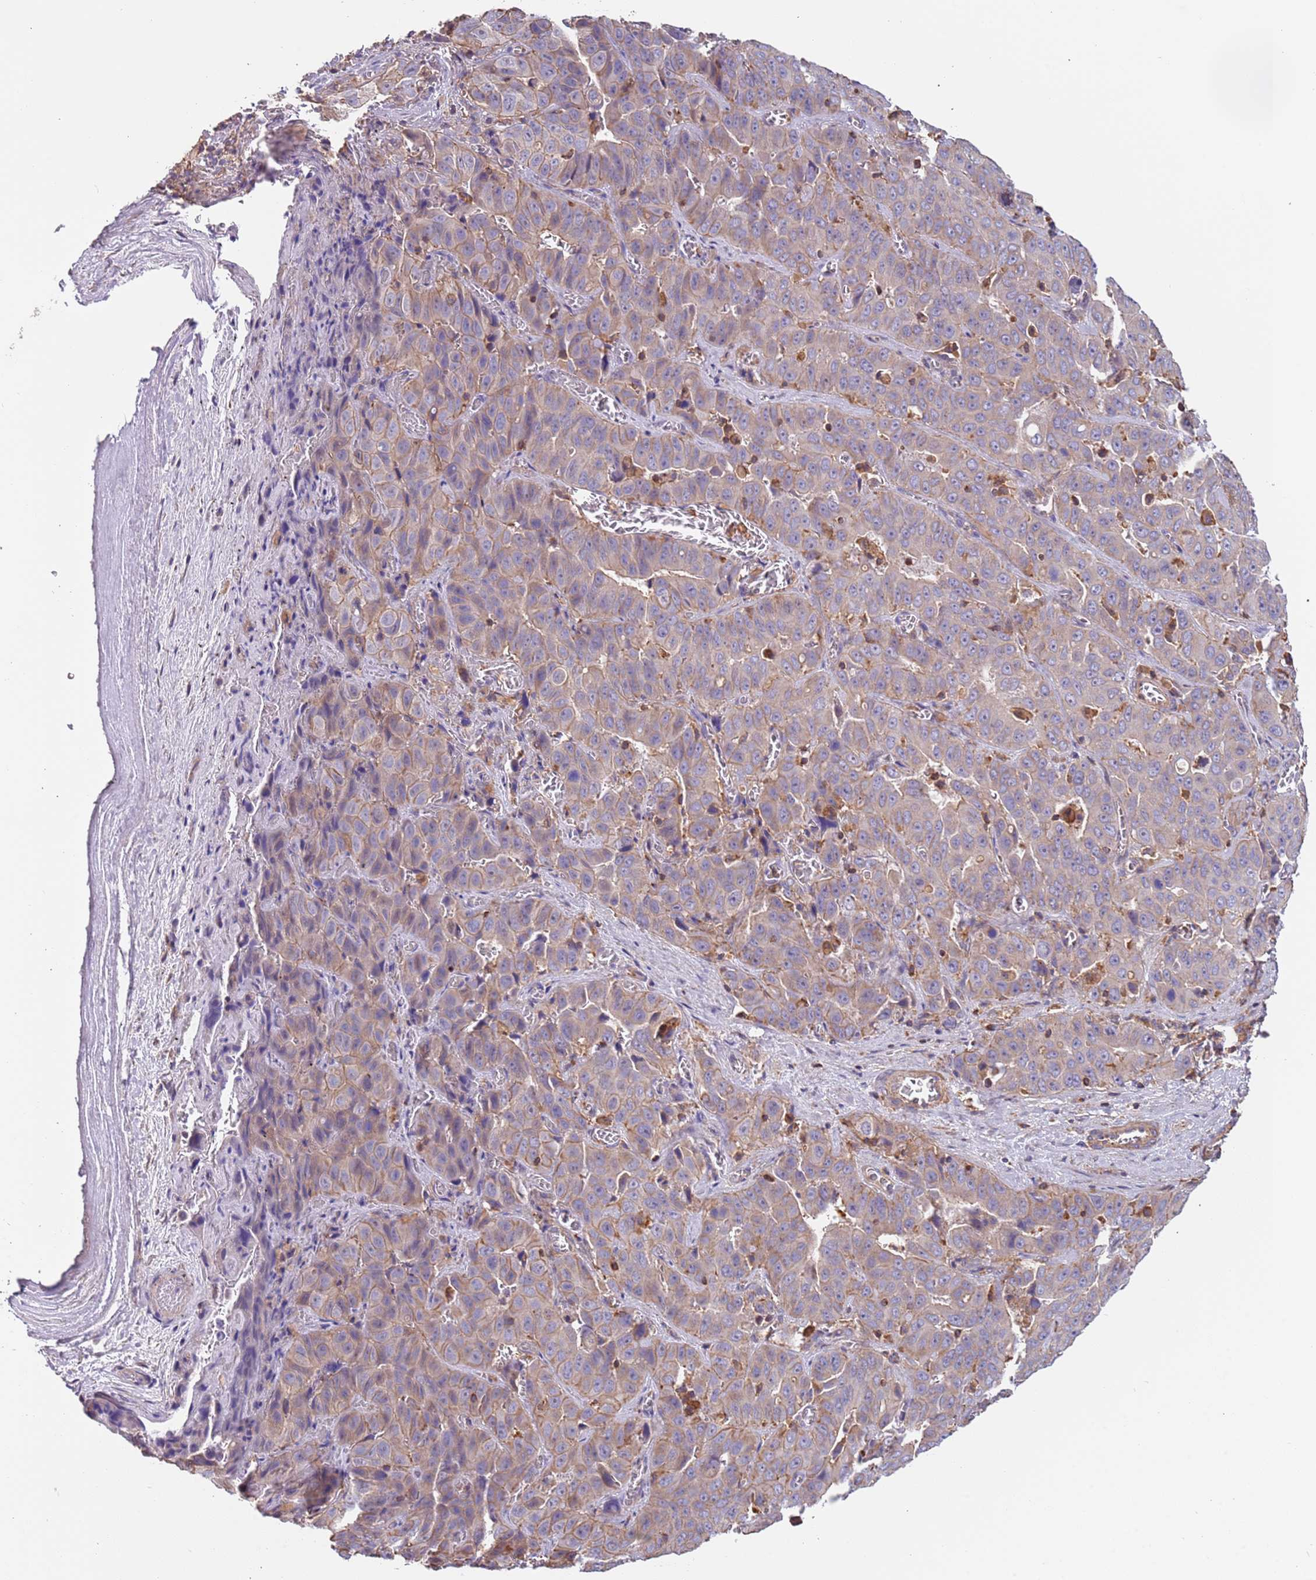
{"staining": {"intensity": "weak", "quantity": "<25%", "location": "cytoplasmic/membranous"}, "tissue": "liver cancer", "cell_type": "Tumor cells", "image_type": "cancer", "snomed": [{"axis": "morphology", "description": "Cholangiocarcinoma"}, {"axis": "topography", "description": "Liver"}], "caption": "The histopathology image demonstrates no staining of tumor cells in liver cancer (cholangiocarcinoma).", "gene": "SYT4", "patient": {"sex": "female", "age": 52}}